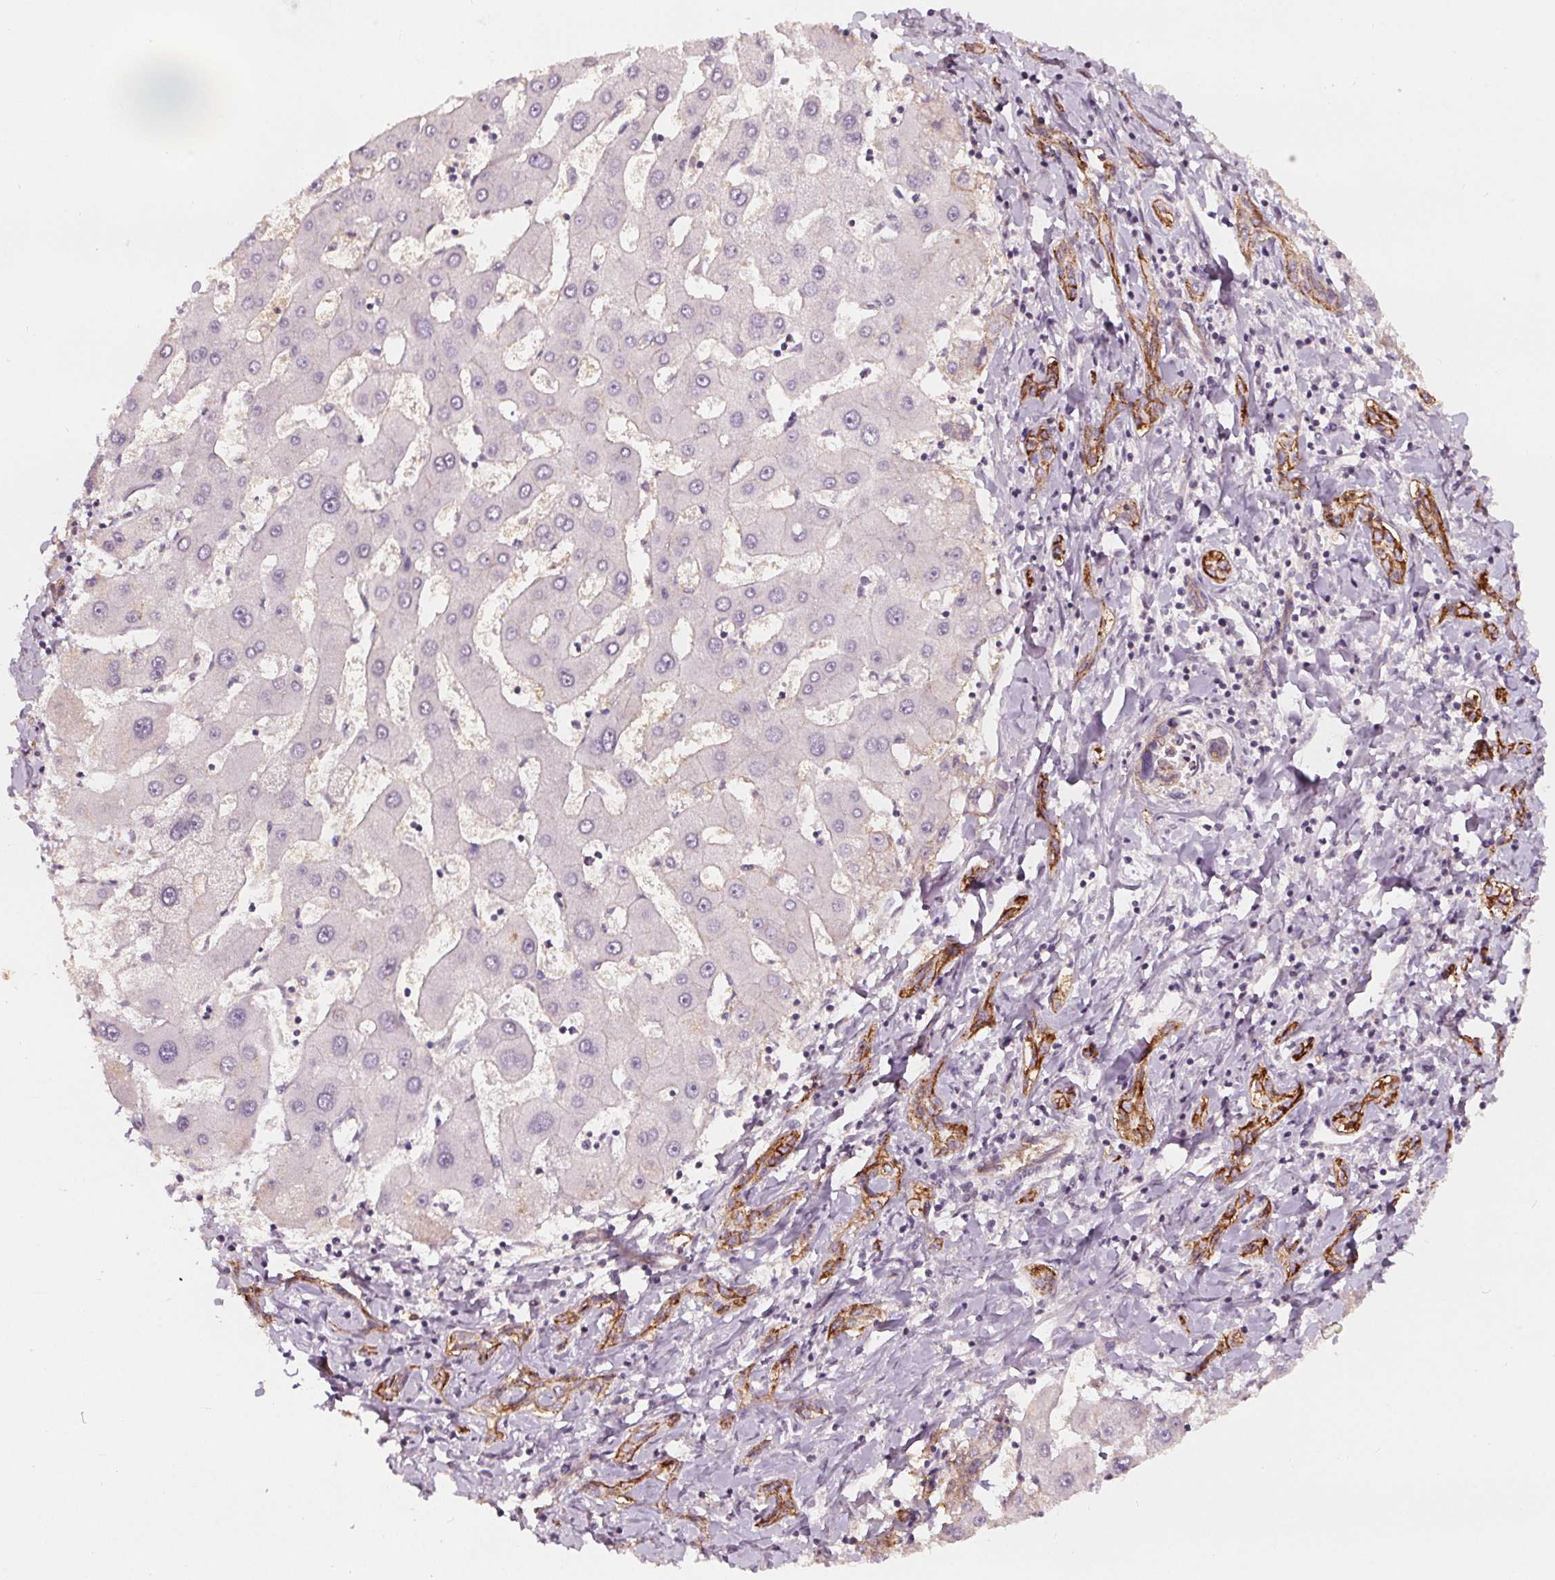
{"staining": {"intensity": "moderate", "quantity": ">75%", "location": "cytoplasmic/membranous"}, "tissue": "liver cancer", "cell_type": "Tumor cells", "image_type": "cancer", "snomed": [{"axis": "morphology", "description": "Cholangiocarcinoma"}, {"axis": "topography", "description": "Liver"}], "caption": "Protein expression by immunohistochemistry exhibits moderate cytoplasmic/membranous expression in approximately >75% of tumor cells in cholangiocarcinoma (liver). Immunohistochemistry stains the protein in brown and the nuclei are stained blue.", "gene": "ATP1A1", "patient": {"sex": "male", "age": 66}}